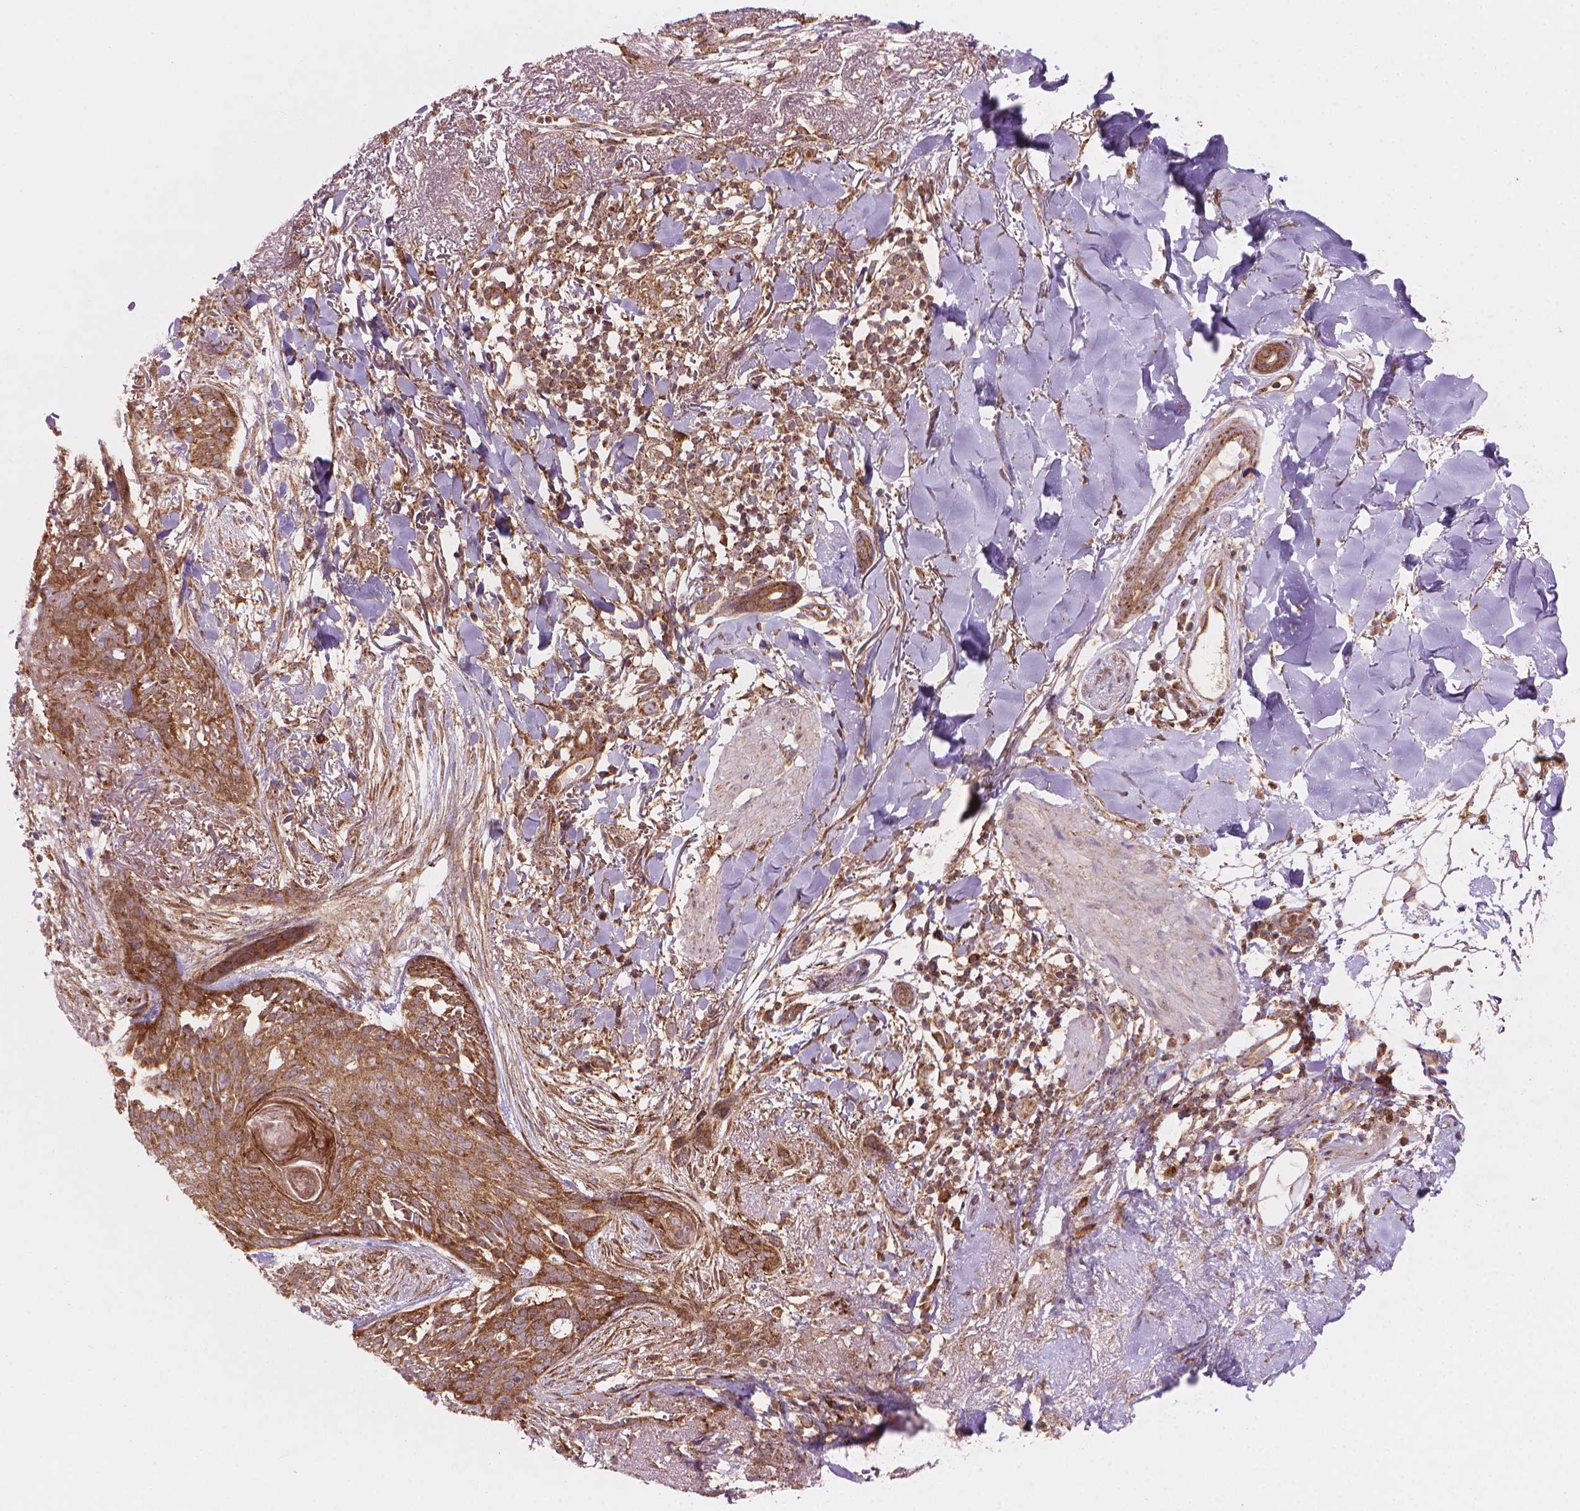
{"staining": {"intensity": "moderate", "quantity": ">75%", "location": "cytoplasmic/membranous"}, "tissue": "skin cancer", "cell_type": "Tumor cells", "image_type": "cancer", "snomed": [{"axis": "morphology", "description": "Normal tissue, NOS"}, {"axis": "morphology", "description": "Basal cell carcinoma"}, {"axis": "topography", "description": "Skin"}], "caption": "Basal cell carcinoma (skin) stained with a brown dye reveals moderate cytoplasmic/membranous positive staining in approximately >75% of tumor cells.", "gene": "VARS2", "patient": {"sex": "male", "age": 84}}